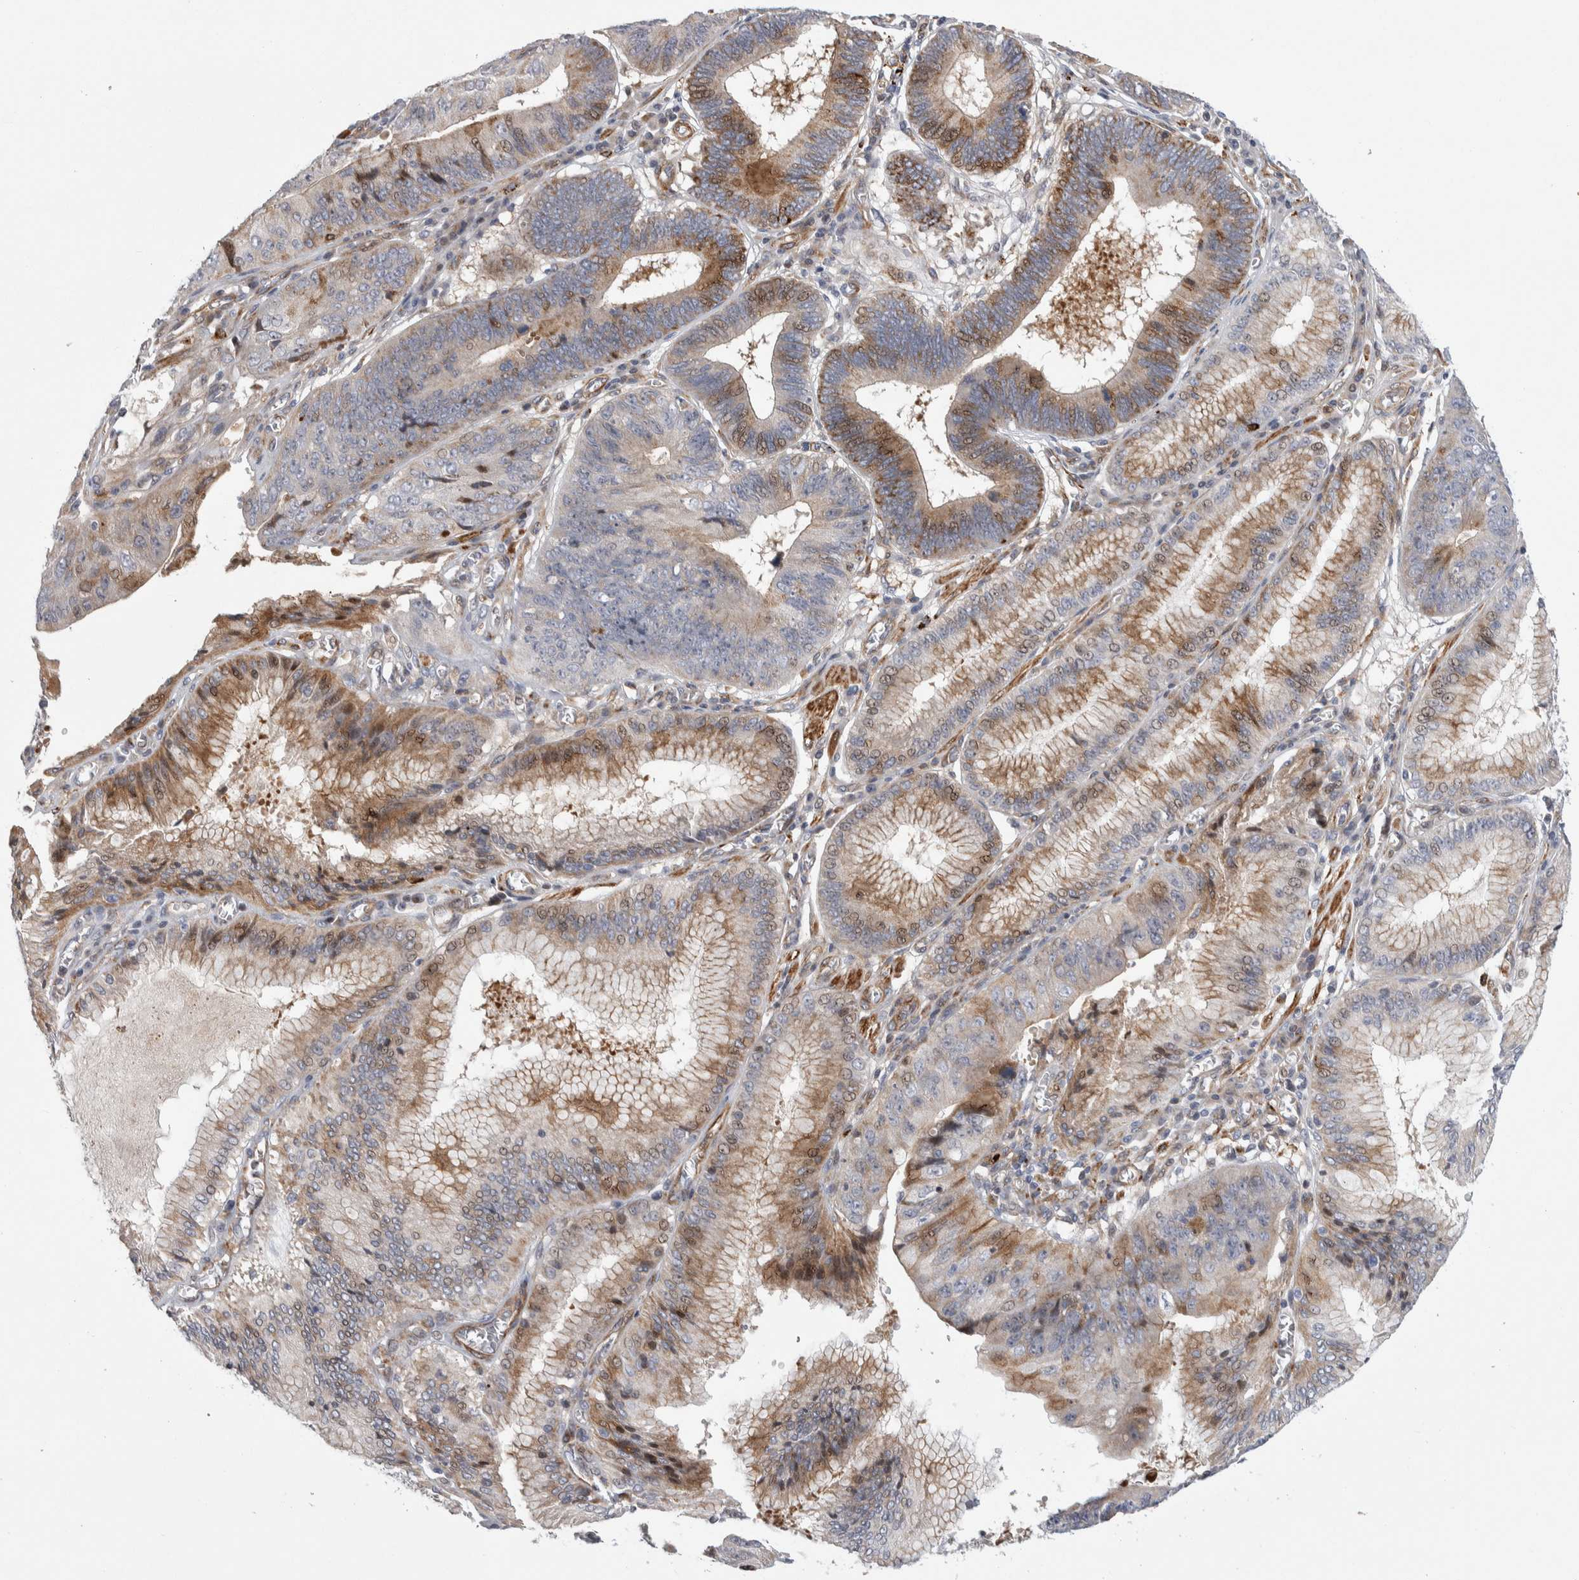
{"staining": {"intensity": "weak", "quantity": "25%-75%", "location": "cytoplasmic/membranous"}, "tissue": "stomach cancer", "cell_type": "Tumor cells", "image_type": "cancer", "snomed": [{"axis": "morphology", "description": "Adenocarcinoma, NOS"}, {"axis": "topography", "description": "Stomach"}], "caption": "Immunohistochemistry micrograph of neoplastic tissue: human stomach adenocarcinoma stained using immunohistochemistry shows low levels of weak protein expression localized specifically in the cytoplasmic/membranous of tumor cells, appearing as a cytoplasmic/membranous brown color.", "gene": "PSMG3", "patient": {"sex": "male", "age": 59}}